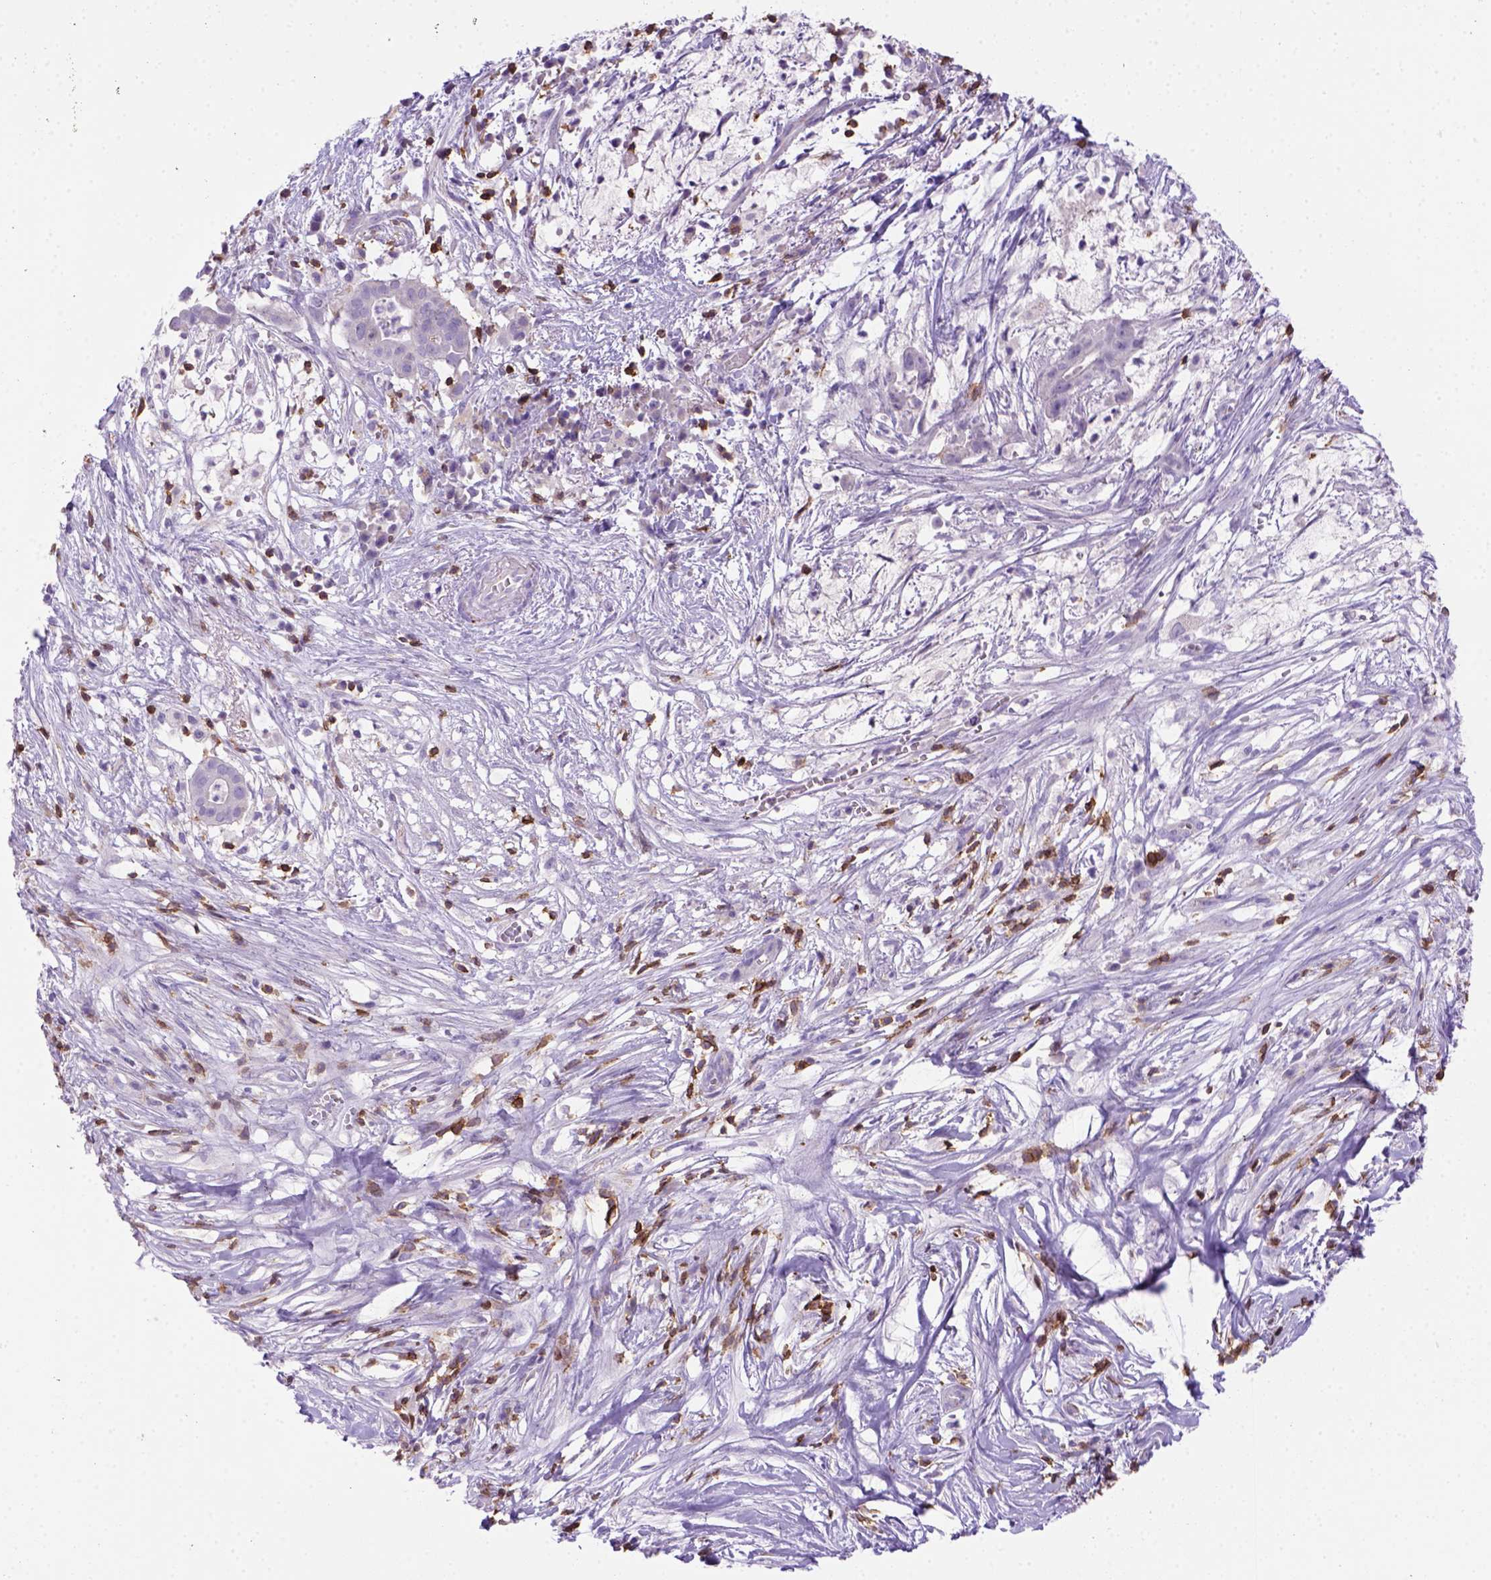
{"staining": {"intensity": "negative", "quantity": "none", "location": "none"}, "tissue": "pancreatic cancer", "cell_type": "Tumor cells", "image_type": "cancer", "snomed": [{"axis": "morphology", "description": "Adenocarcinoma, NOS"}, {"axis": "topography", "description": "Pancreas"}], "caption": "The immunohistochemistry (IHC) histopathology image has no significant positivity in tumor cells of adenocarcinoma (pancreatic) tissue. Brightfield microscopy of immunohistochemistry (IHC) stained with DAB (brown) and hematoxylin (blue), captured at high magnification.", "gene": "CD3E", "patient": {"sex": "male", "age": 61}}